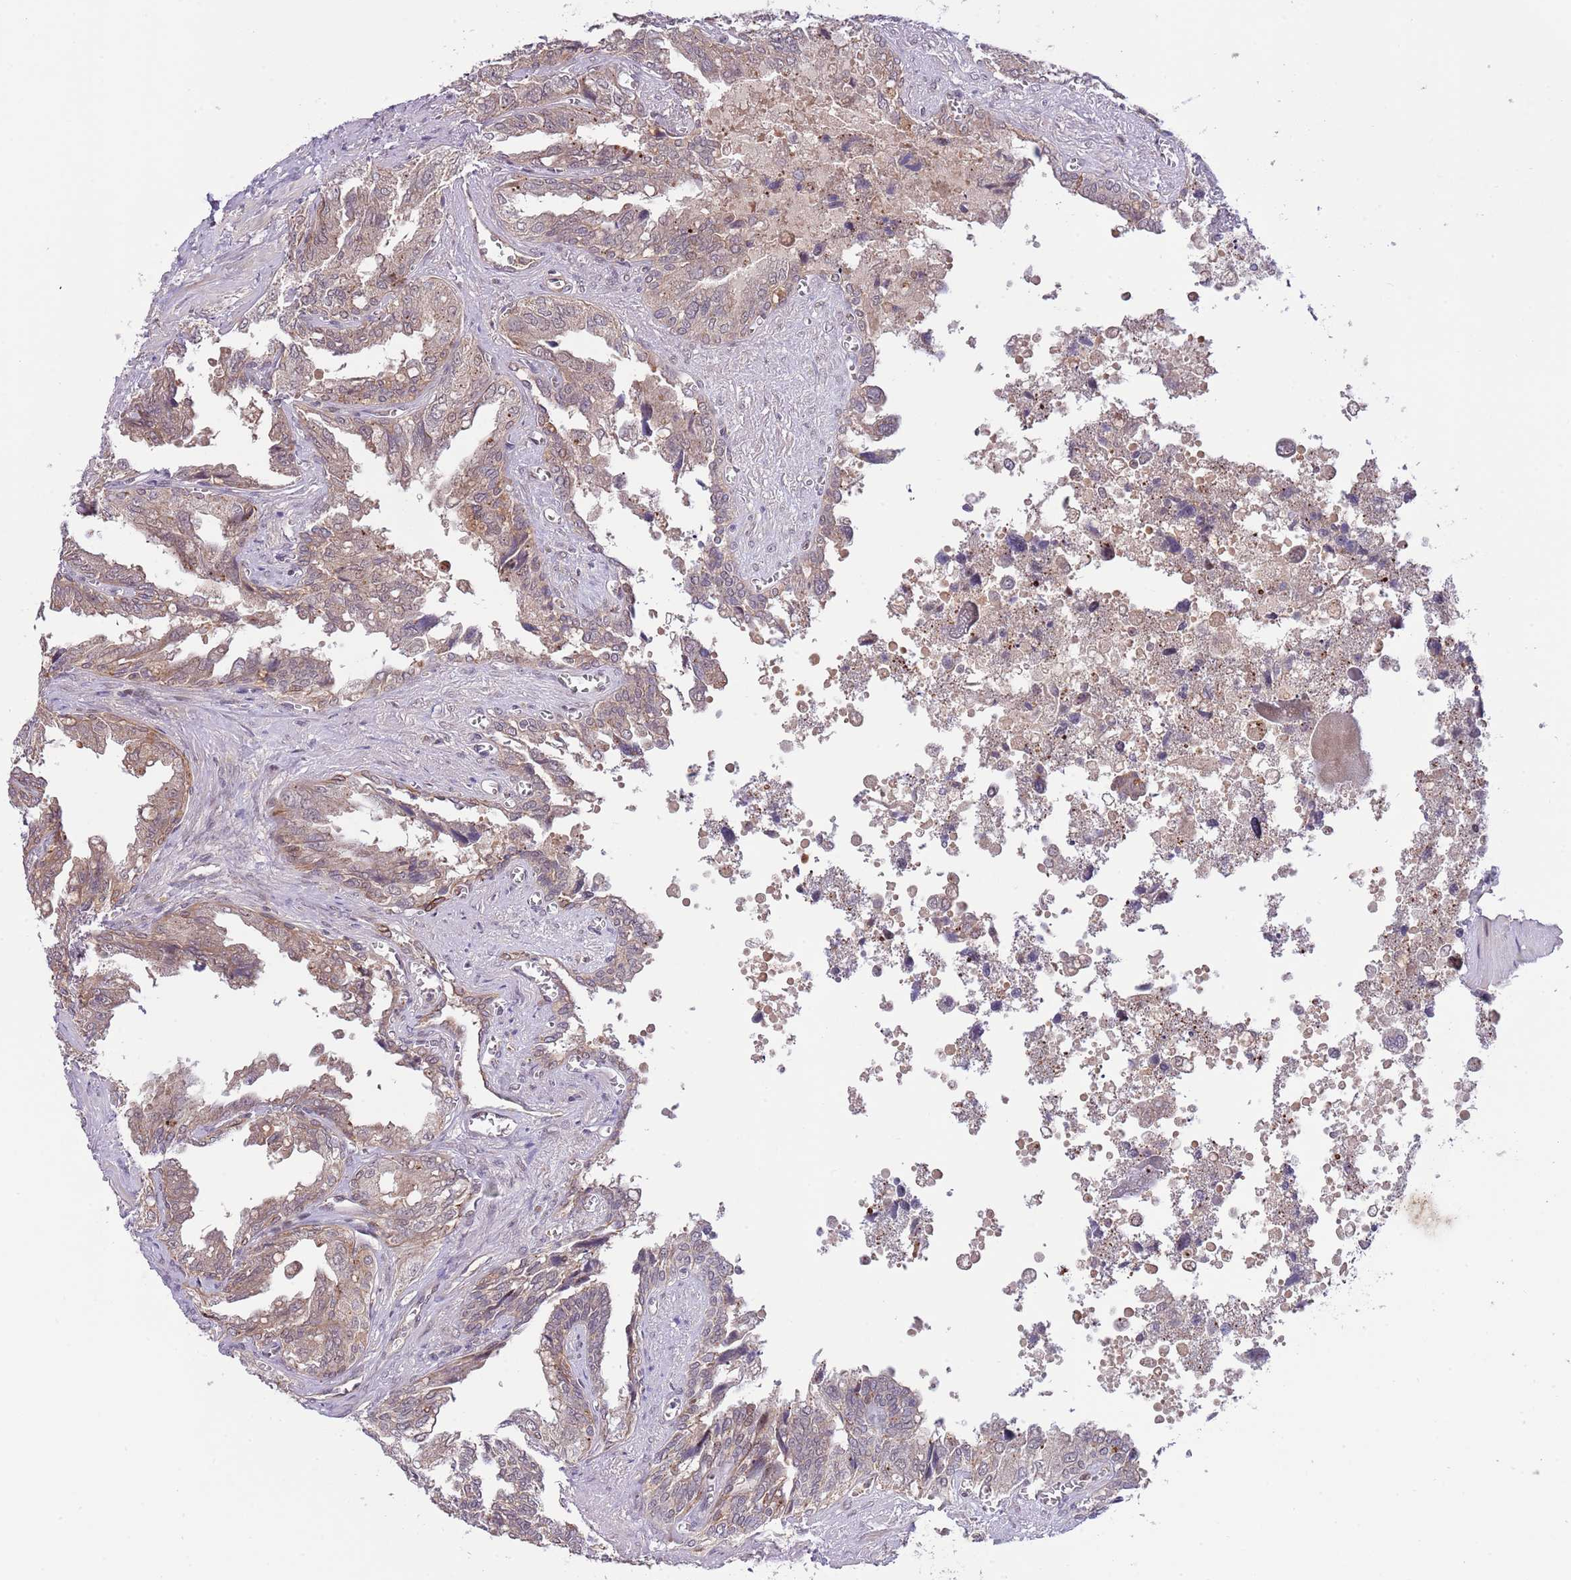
{"staining": {"intensity": "moderate", "quantity": "<25%", "location": "cytoplasmic/membranous"}, "tissue": "seminal vesicle", "cell_type": "Glandular cells", "image_type": "normal", "snomed": [{"axis": "morphology", "description": "Normal tissue, NOS"}, {"axis": "topography", "description": "Seminal veicle"}], "caption": "About <25% of glandular cells in normal seminal vesicle exhibit moderate cytoplasmic/membranous protein staining as visualized by brown immunohistochemical staining.", "gene": "PRR16", "patient": {"sex": "male", "age": 67}}